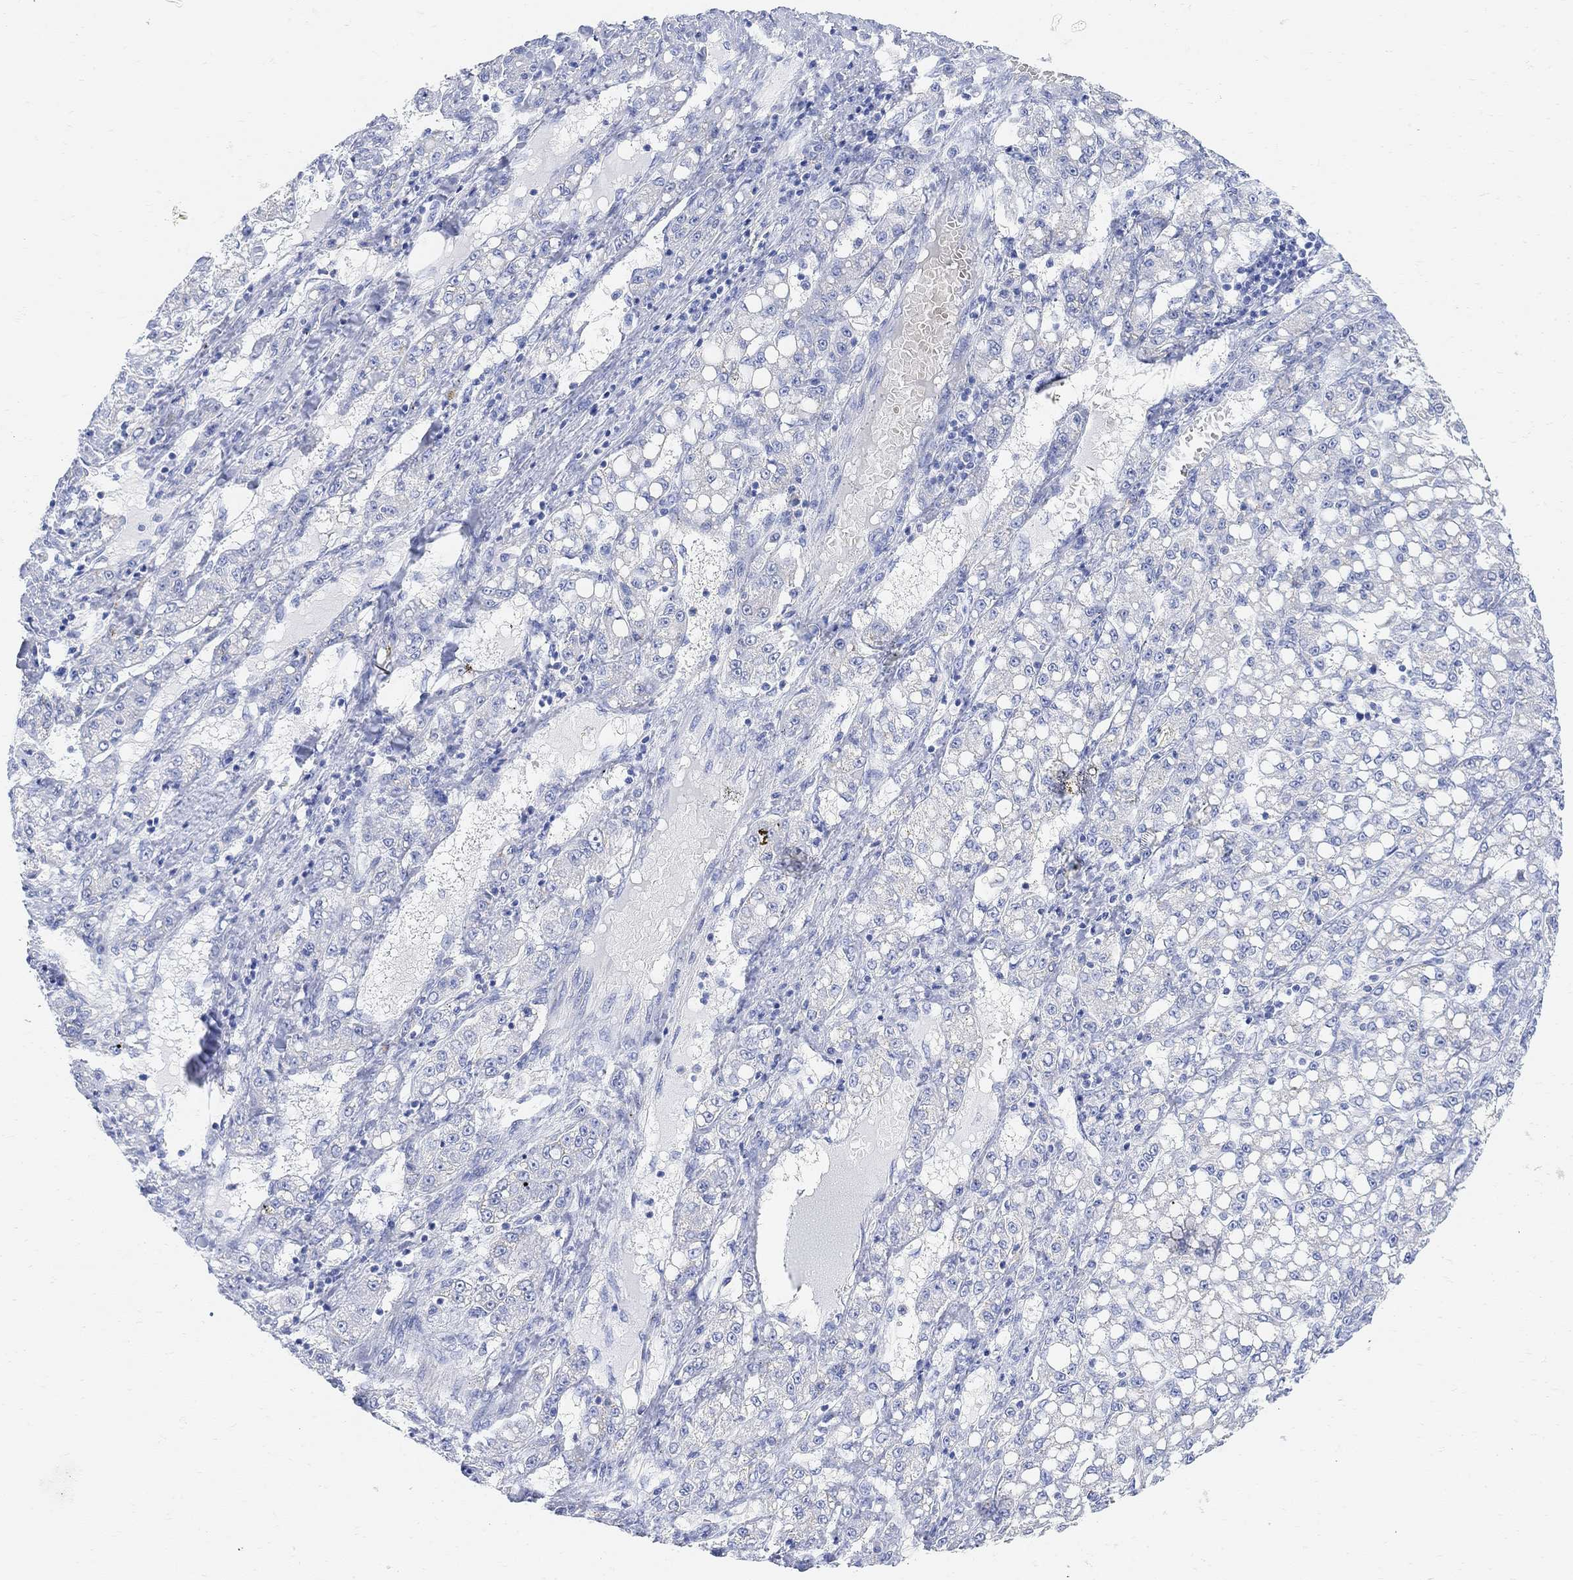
{"staining": {"intensity": "negative", "quantity": "none", "location": "none"}, "tissue": "liver cancer", "cell_type": "Tumor cells", "image_type": "cancer", "snomed": [{"axis": "morphology", "description": "Carcinoma, Hepatocellular, NOS"}, {"axis": "topography", "description": "Liver"}], "caption": "A micrograph of human liver hepatocellular carcinoma is negative for staining in tumor cells.", "gene": "RETNLB", "patient": {"sex": "female", "age": 65}}